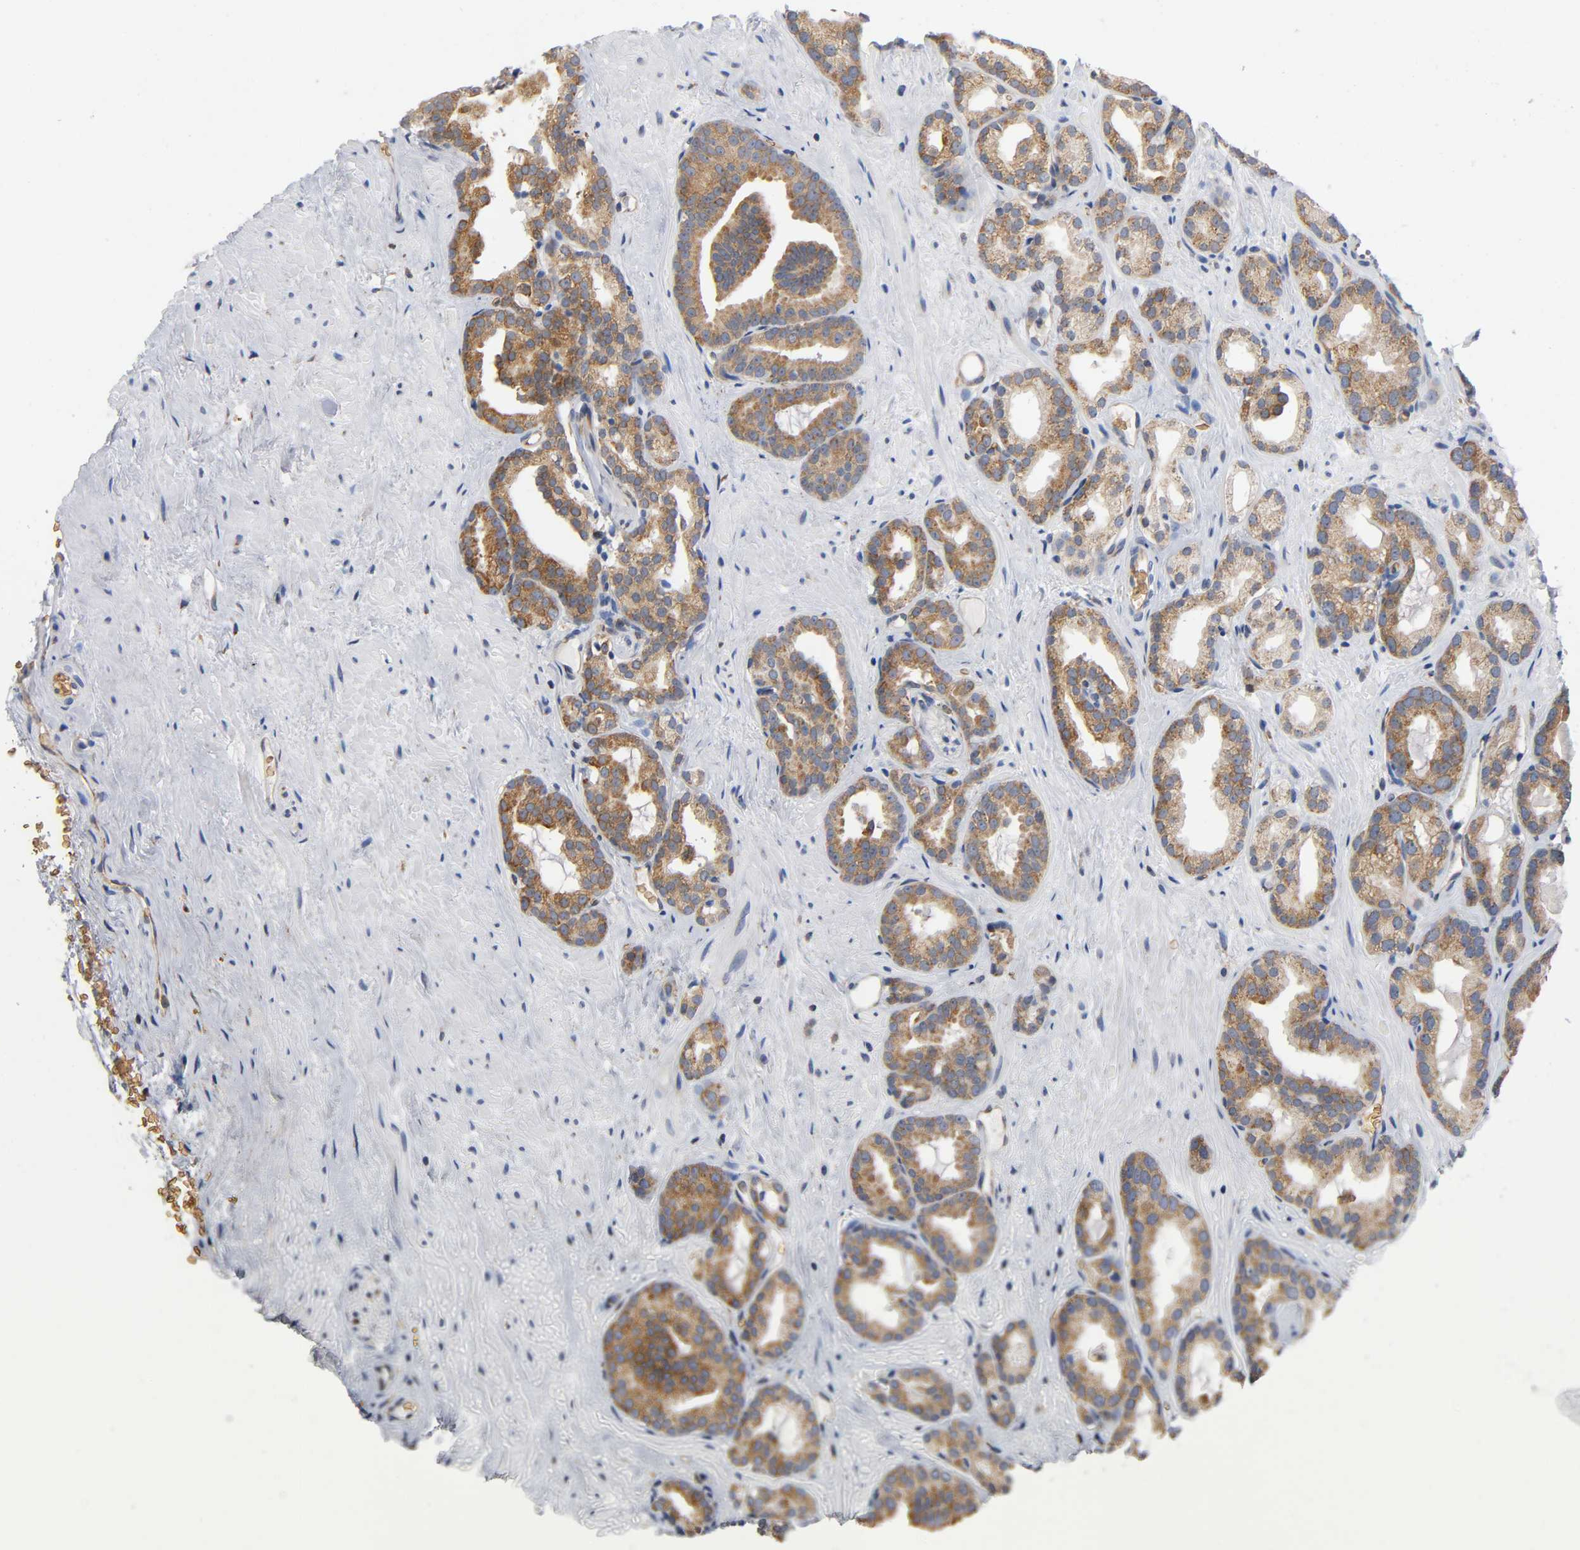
{"staining": {"intensity": "moderate", "quantity": ">75%", "location": "cytoplasmic/membranous"}, "tissue": "prostate cancer", "cell_type": "Tumor cells", "image_type": "cancer", "snomed": [{"axis": "morphology", "description": "Adenocarcinoma, Low grade"}, {"axis": "topography", "description": "Prostate"}], "caption": "Brown immunohistochemical staining in human prostate cancer reveals moderate cytoplasmic/membranous expression in approximately >75% of tumor cells.", "gene": "UCKL1", "patient": {"sex": "male", "age": 63}}